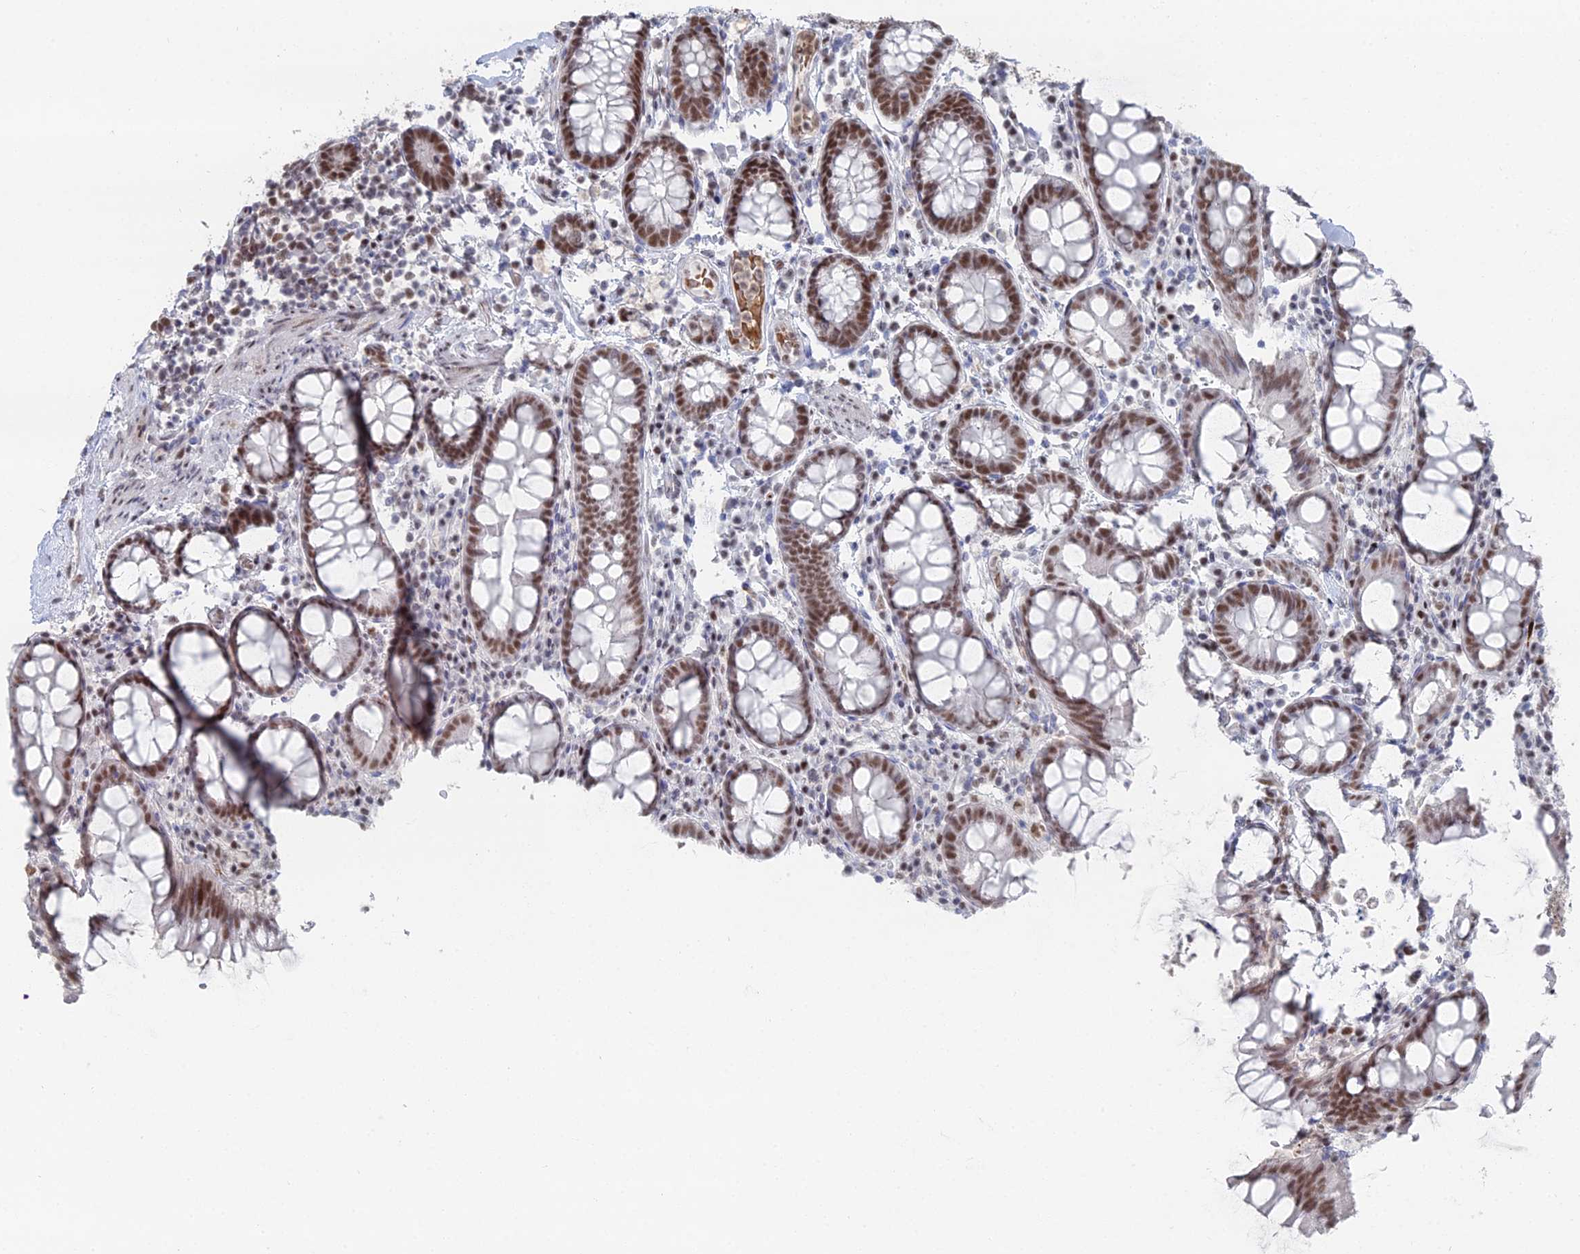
{"staining": {"intensity": "moderate", "quantity": ">75%", "location": "nuclear"}, "tissue": "colon", "cell_type": "Glandular cells", "image_type": "normal", "snomed": [{"axis": "morphology", "description": "Normal tissue, NOS"}, {"axis": "topography", "description": "Colon"}], "caption": "Protein staining reveals moderate nuclear expression in approximately >75% of glandular cells in benign colon.", "gene": "GSC2", "patient": {"sex": "female", "age": 79}}